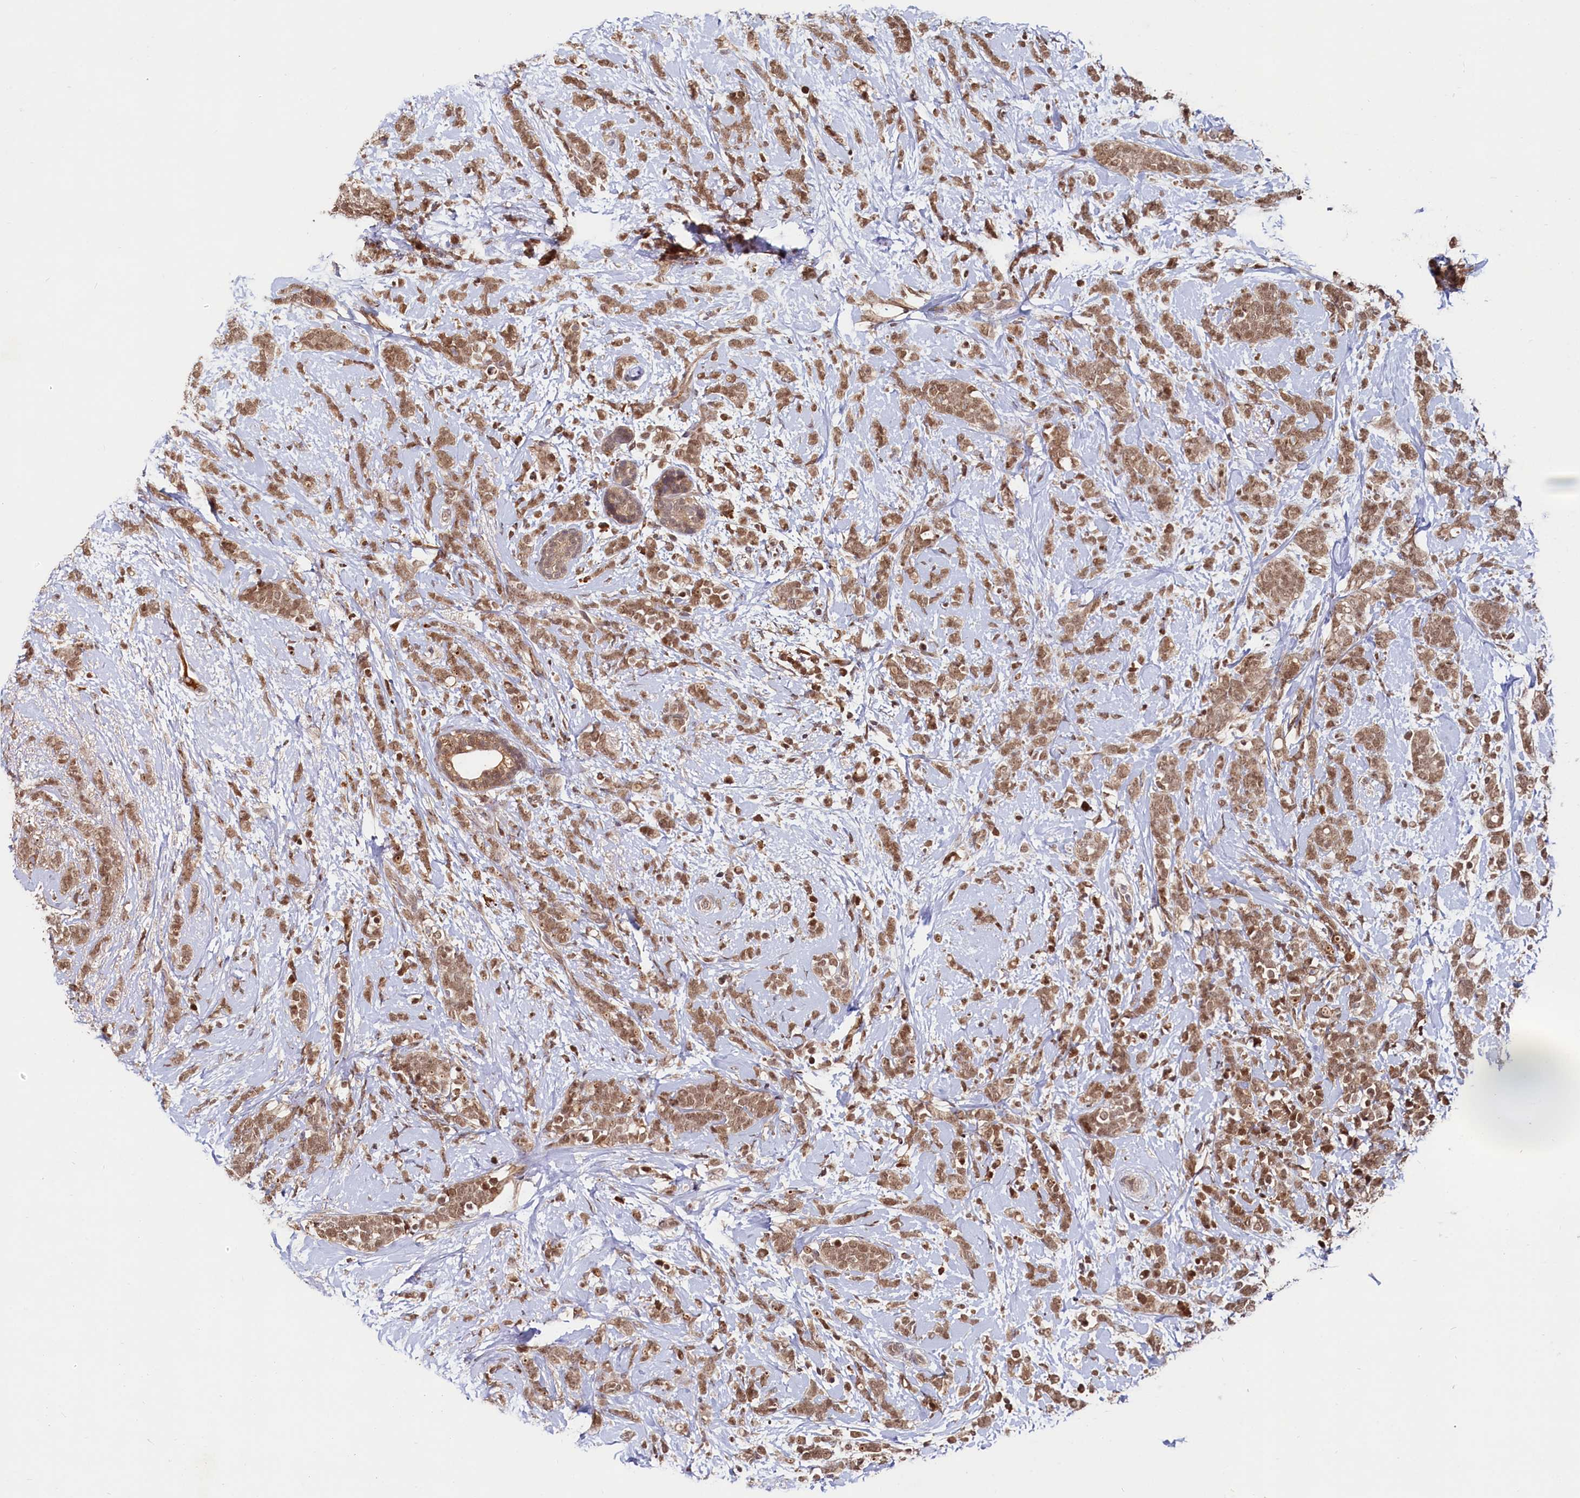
{"staining": {"intensity": "moderate", "quantity": ">75%", "location": "cytoplasmic/membranous,nuclear"}, "tissue": "breast cancer", "cell_type": "Tumor cells", "image_type": "cancer", "snomed": [{"axis": "morphology", "description": "Lobular carcinoma"}, {"axis": "topography", "description": "Breast"}], "caption": "The image exhibits immunohistochemical staining of lobular carcinoma (breast). There is moderate cytoplasmic/membranous and nuclear staining is identified in approximately >75% of tumor cells.", "gene": "TRAPPC4", "patient": {"sex": "female", "age": 58}}